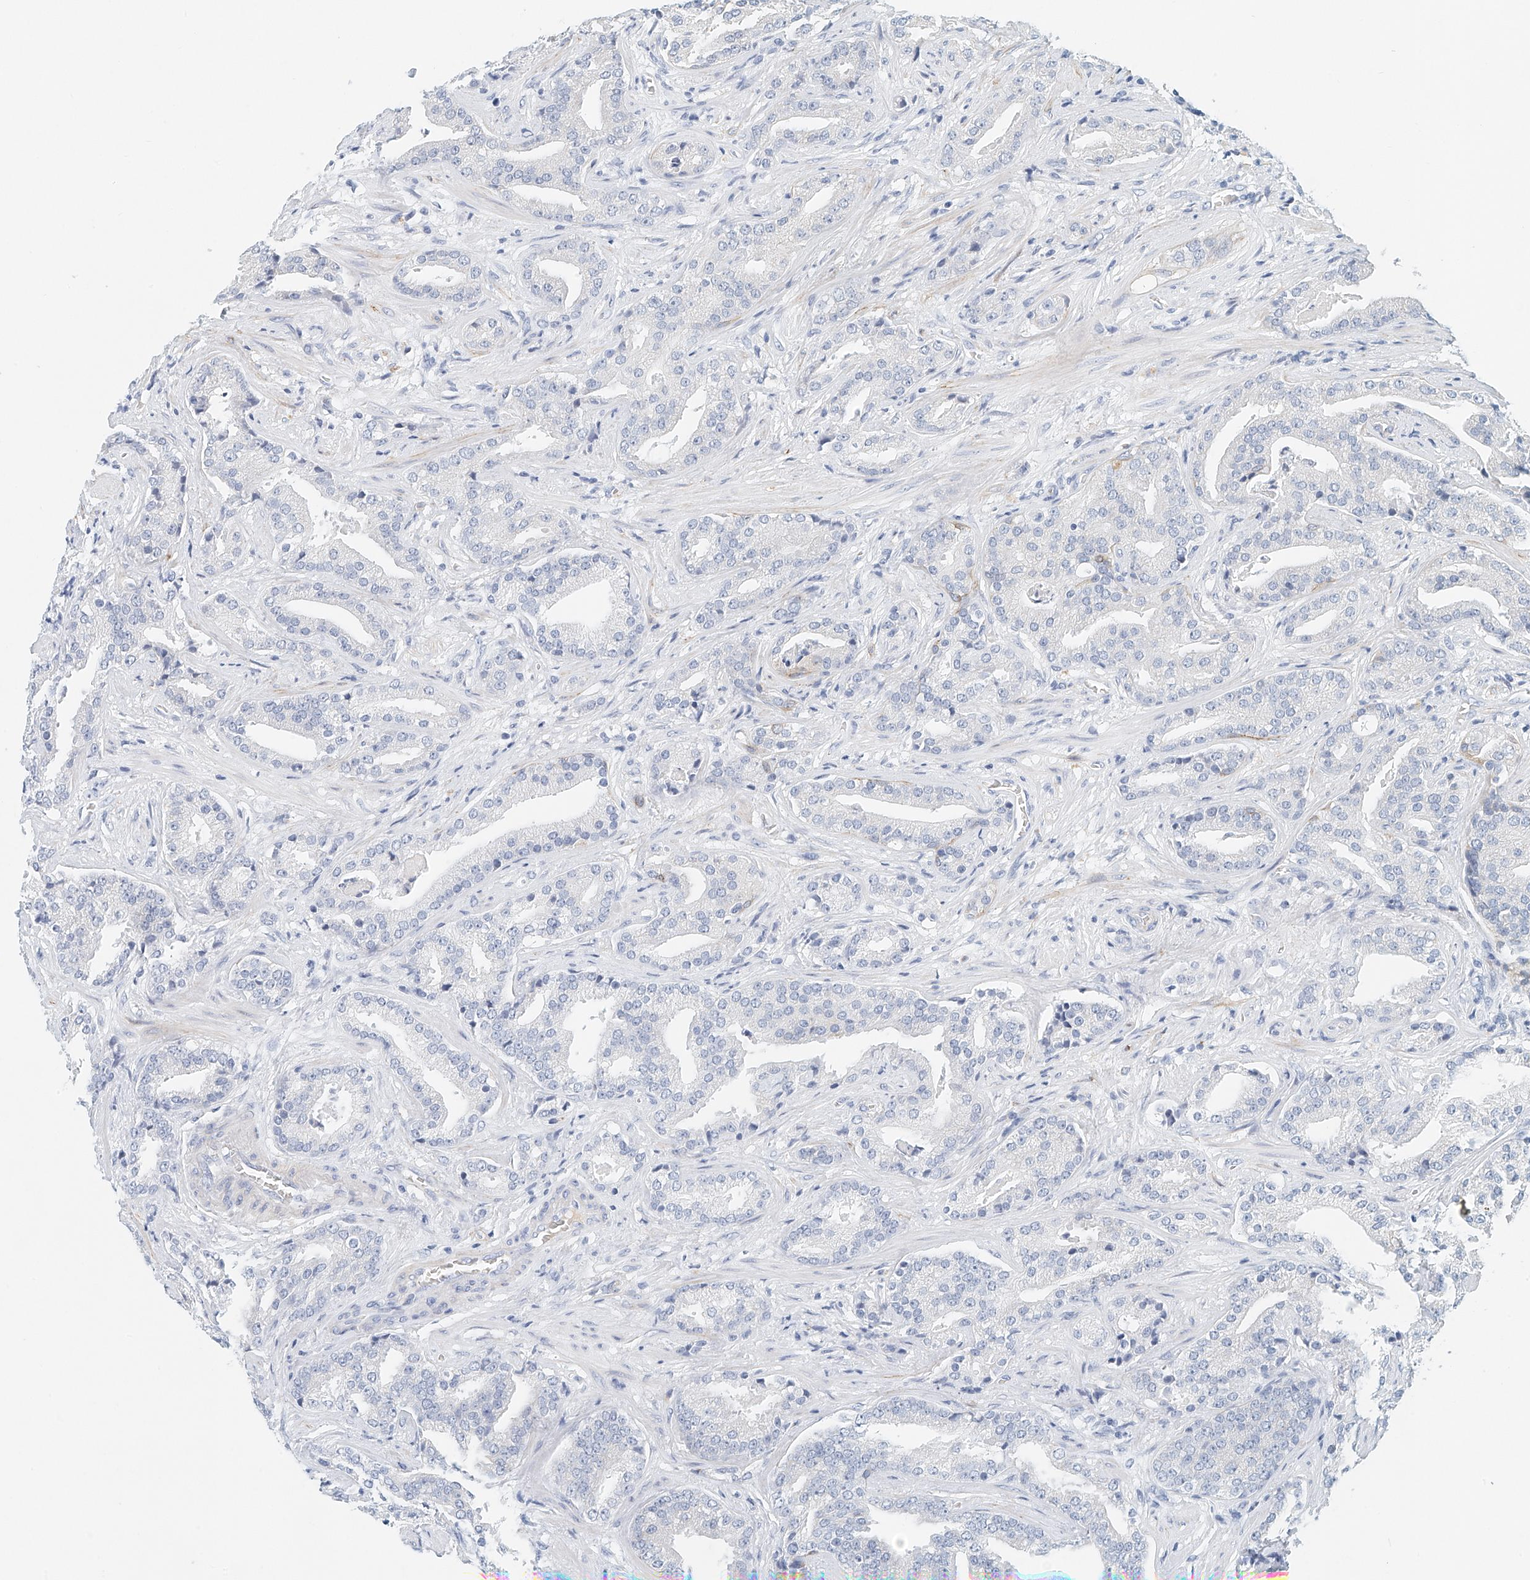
{"staining": {"intensity": "negative", "quantity": "none", "location": "none"}, "tissue": "prostate cancer", "cell_type": "Tumor cells", "image_type": "cancer", "snomed": [{"axis": "morphology", "description": "Adenocarcinoma, Low grade"}, {"axis": "topography", "description": "Prostate"}], "caption": "High magnification brightfield microscopy of prostate adenocarcinoma (low-grade) stained with DAB (3,3'-diaminobenzidine) (brown) and counterstained with hematoxylin (blue): tumor cells show no significant expression.", "gene": "ARHGAP28", "patient": {"sex": "male", "age": 67}}